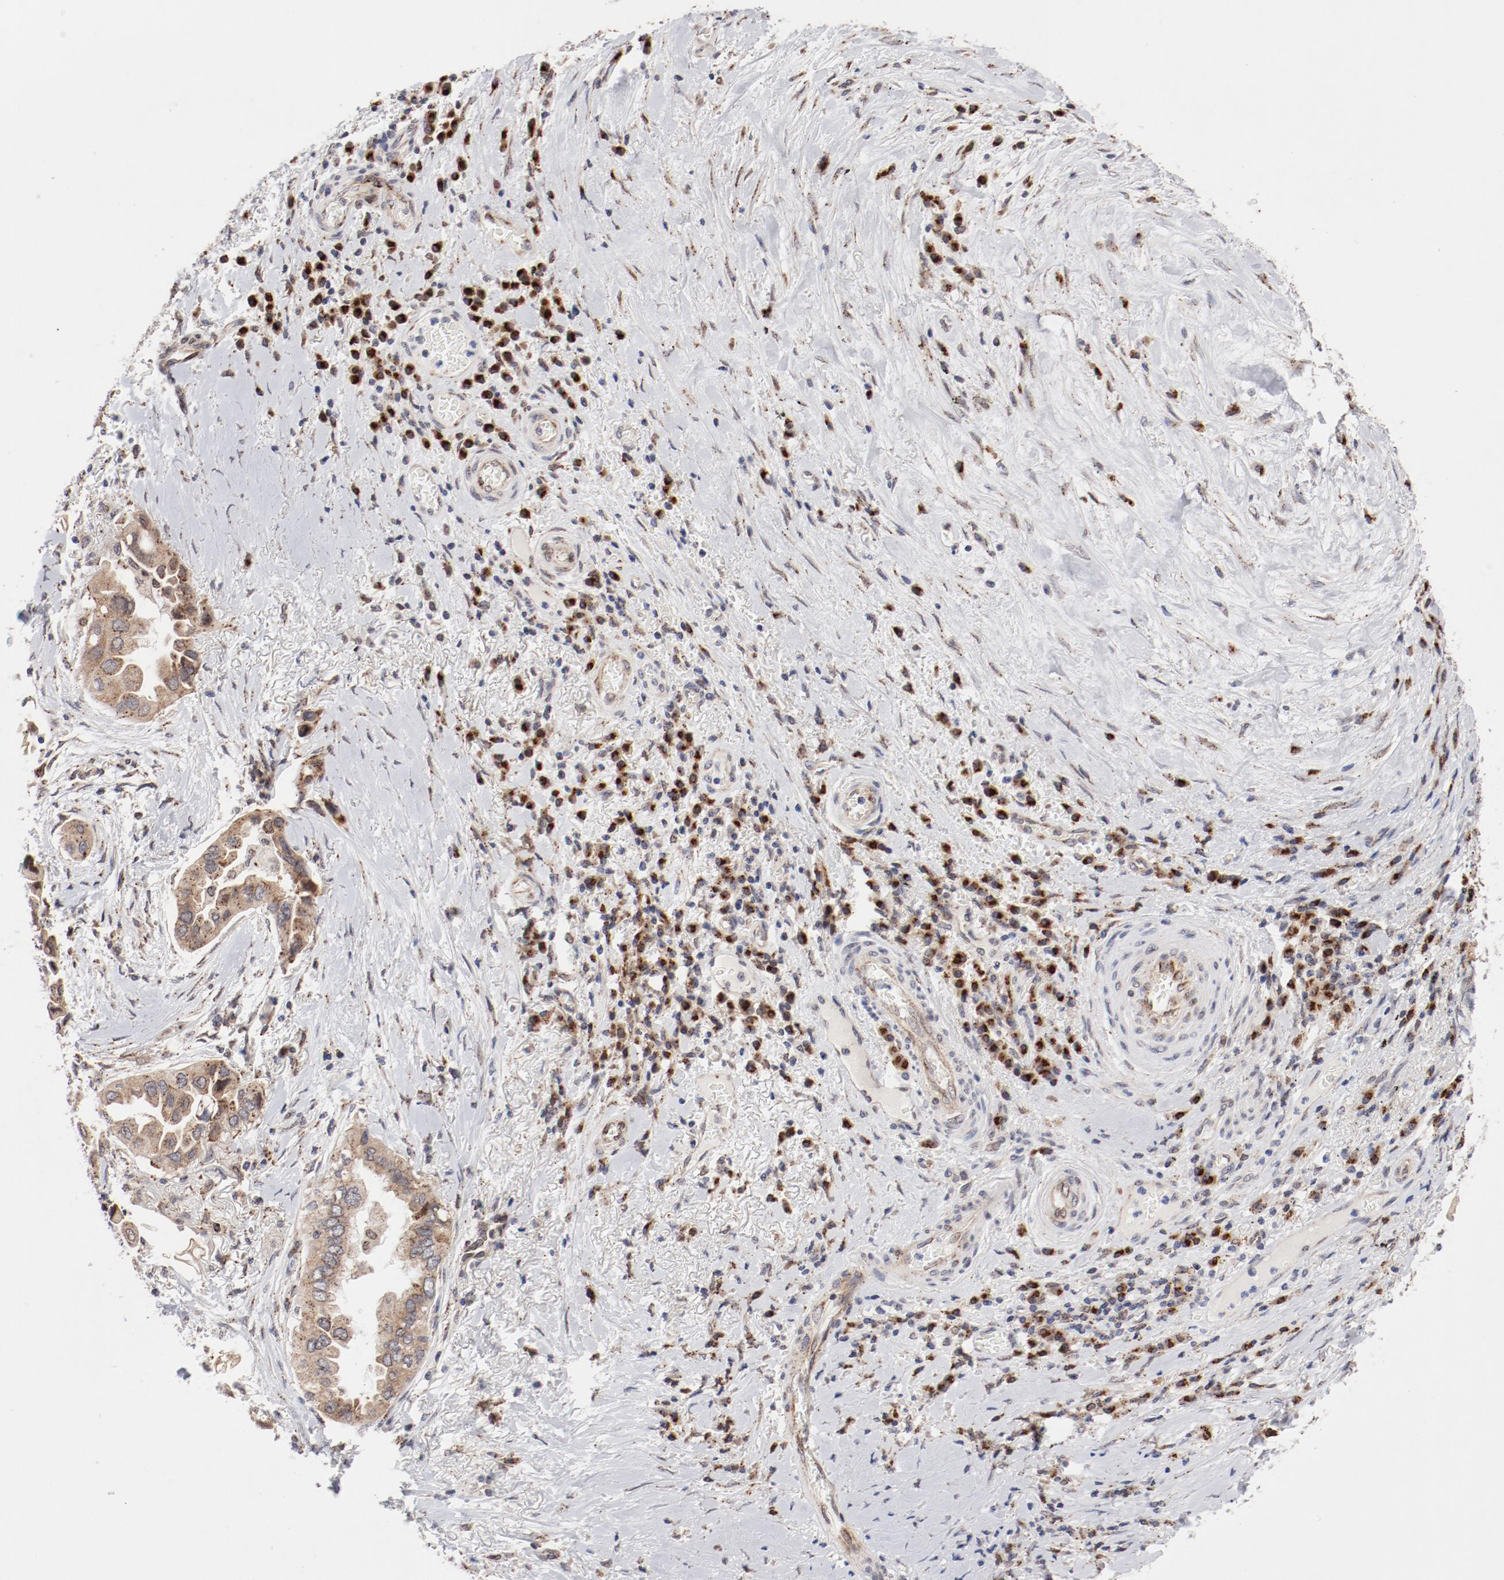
{"staining": {"intensity": "weak", "quantity": ">75%", "location": "cytoplasmic/membranous"}, "tissue": "lung cancer", "cell_type": "Tumor cells", "image_type": "cancer", "snomed": [{"axis": "morphology", "description": "Adenocarcinoma, NOS"}, {"axis": "topography", "description": "Lung"}], "caption": "Human adenocarcinoma (lung) stained for a protein (brown) exhibits weak cytoplasmic/membranous positive staining in about >75% of tumor cells.", "gene": "RPL12", "patient": {"sex": "female", "age": 76}}